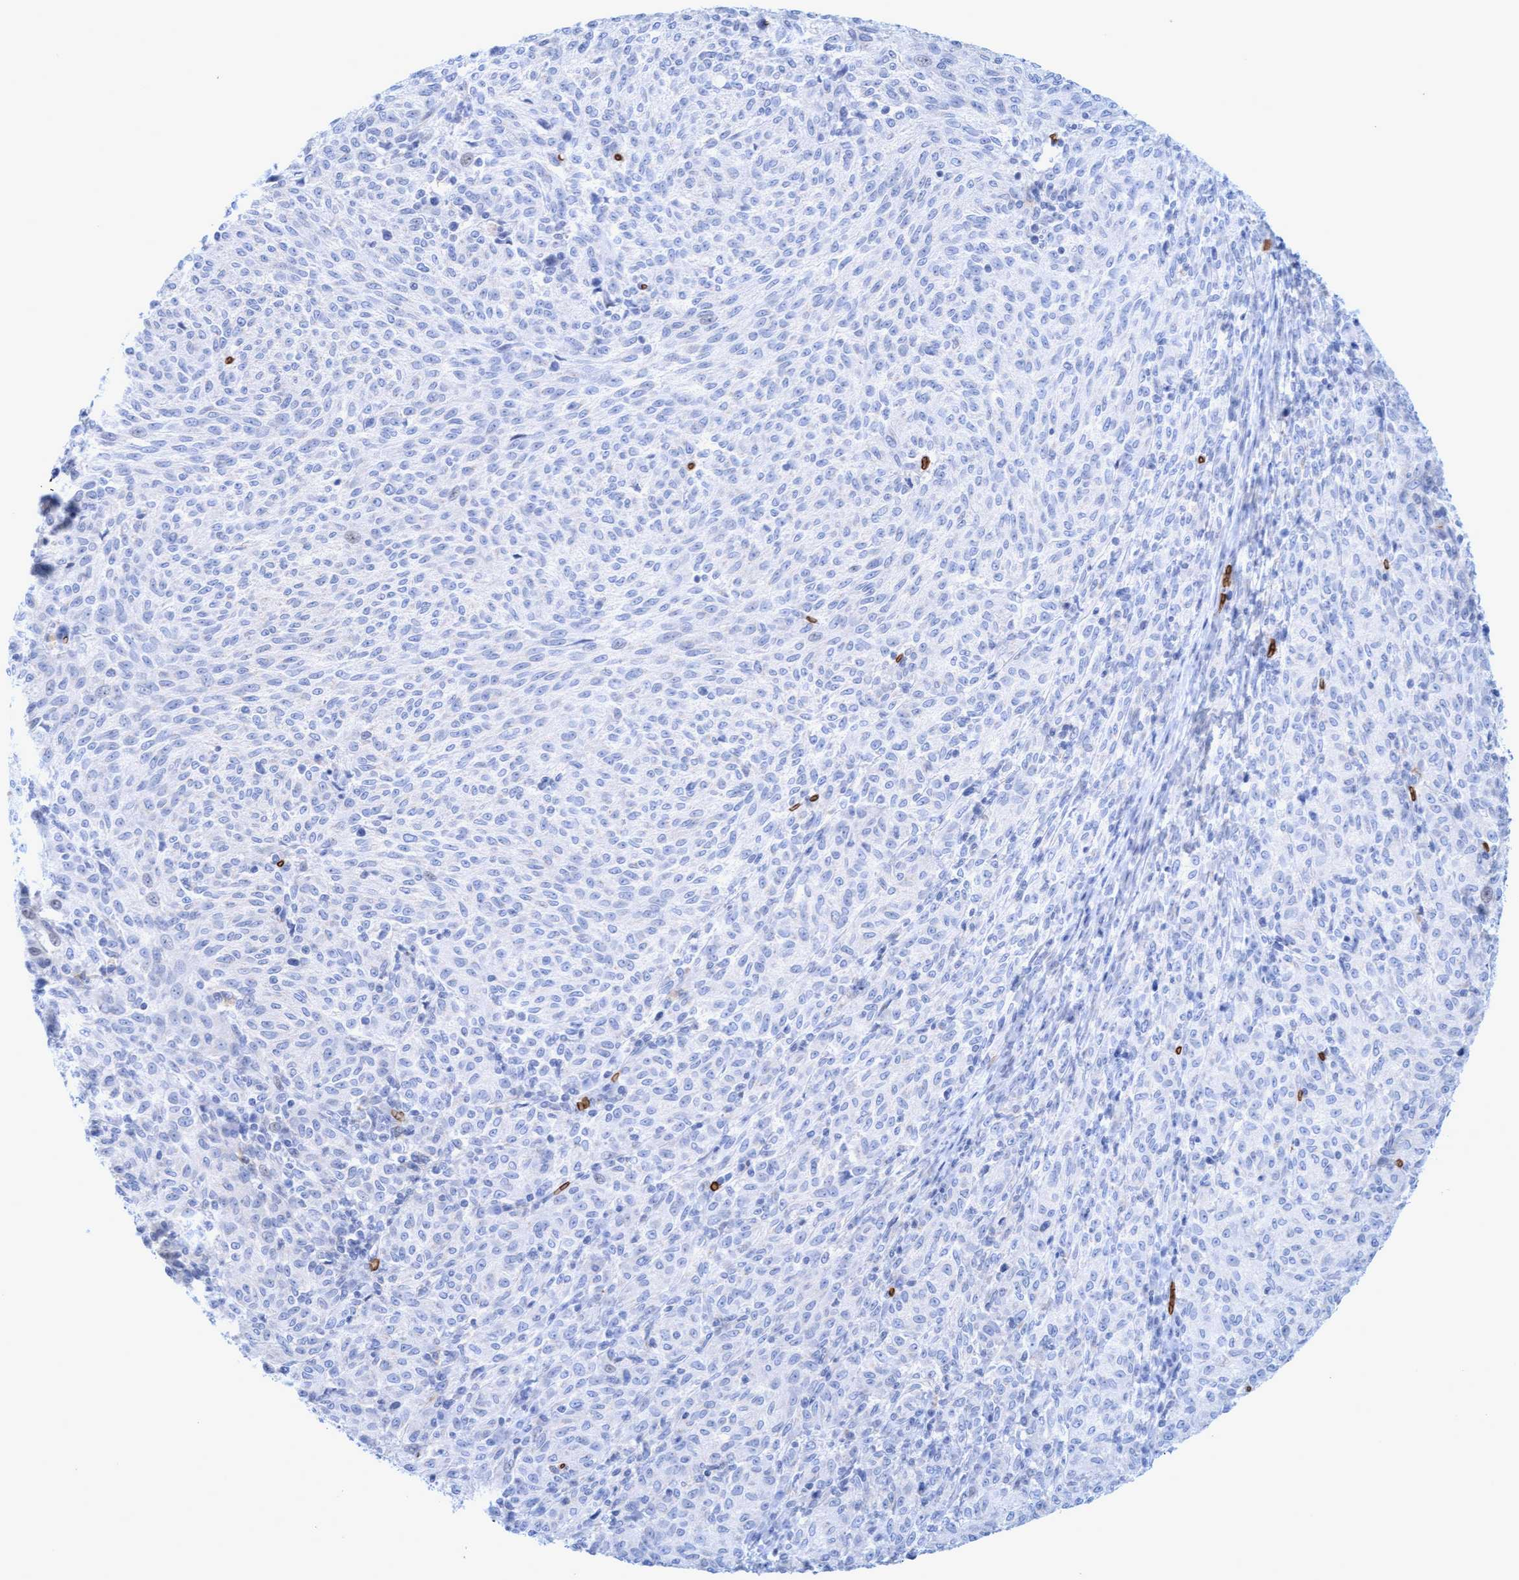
{"staining": {"intensity": "negative", "quantity": "none", "location": "none"}, "tissue": "melanoma", "cell_type": "Tumor cells", "image_type": "cancer", "snomed": [{"axis": "morphology", "description": "Malignant melanoma, NOS"}, {"axis": "topography", "description": "Skin"}], "caption": "Micrograph shows no significant protein staining in tumor cells of malignant melanoma.", "gene": "SPEM2", "patient": {"sex": "female", "age": 72}}